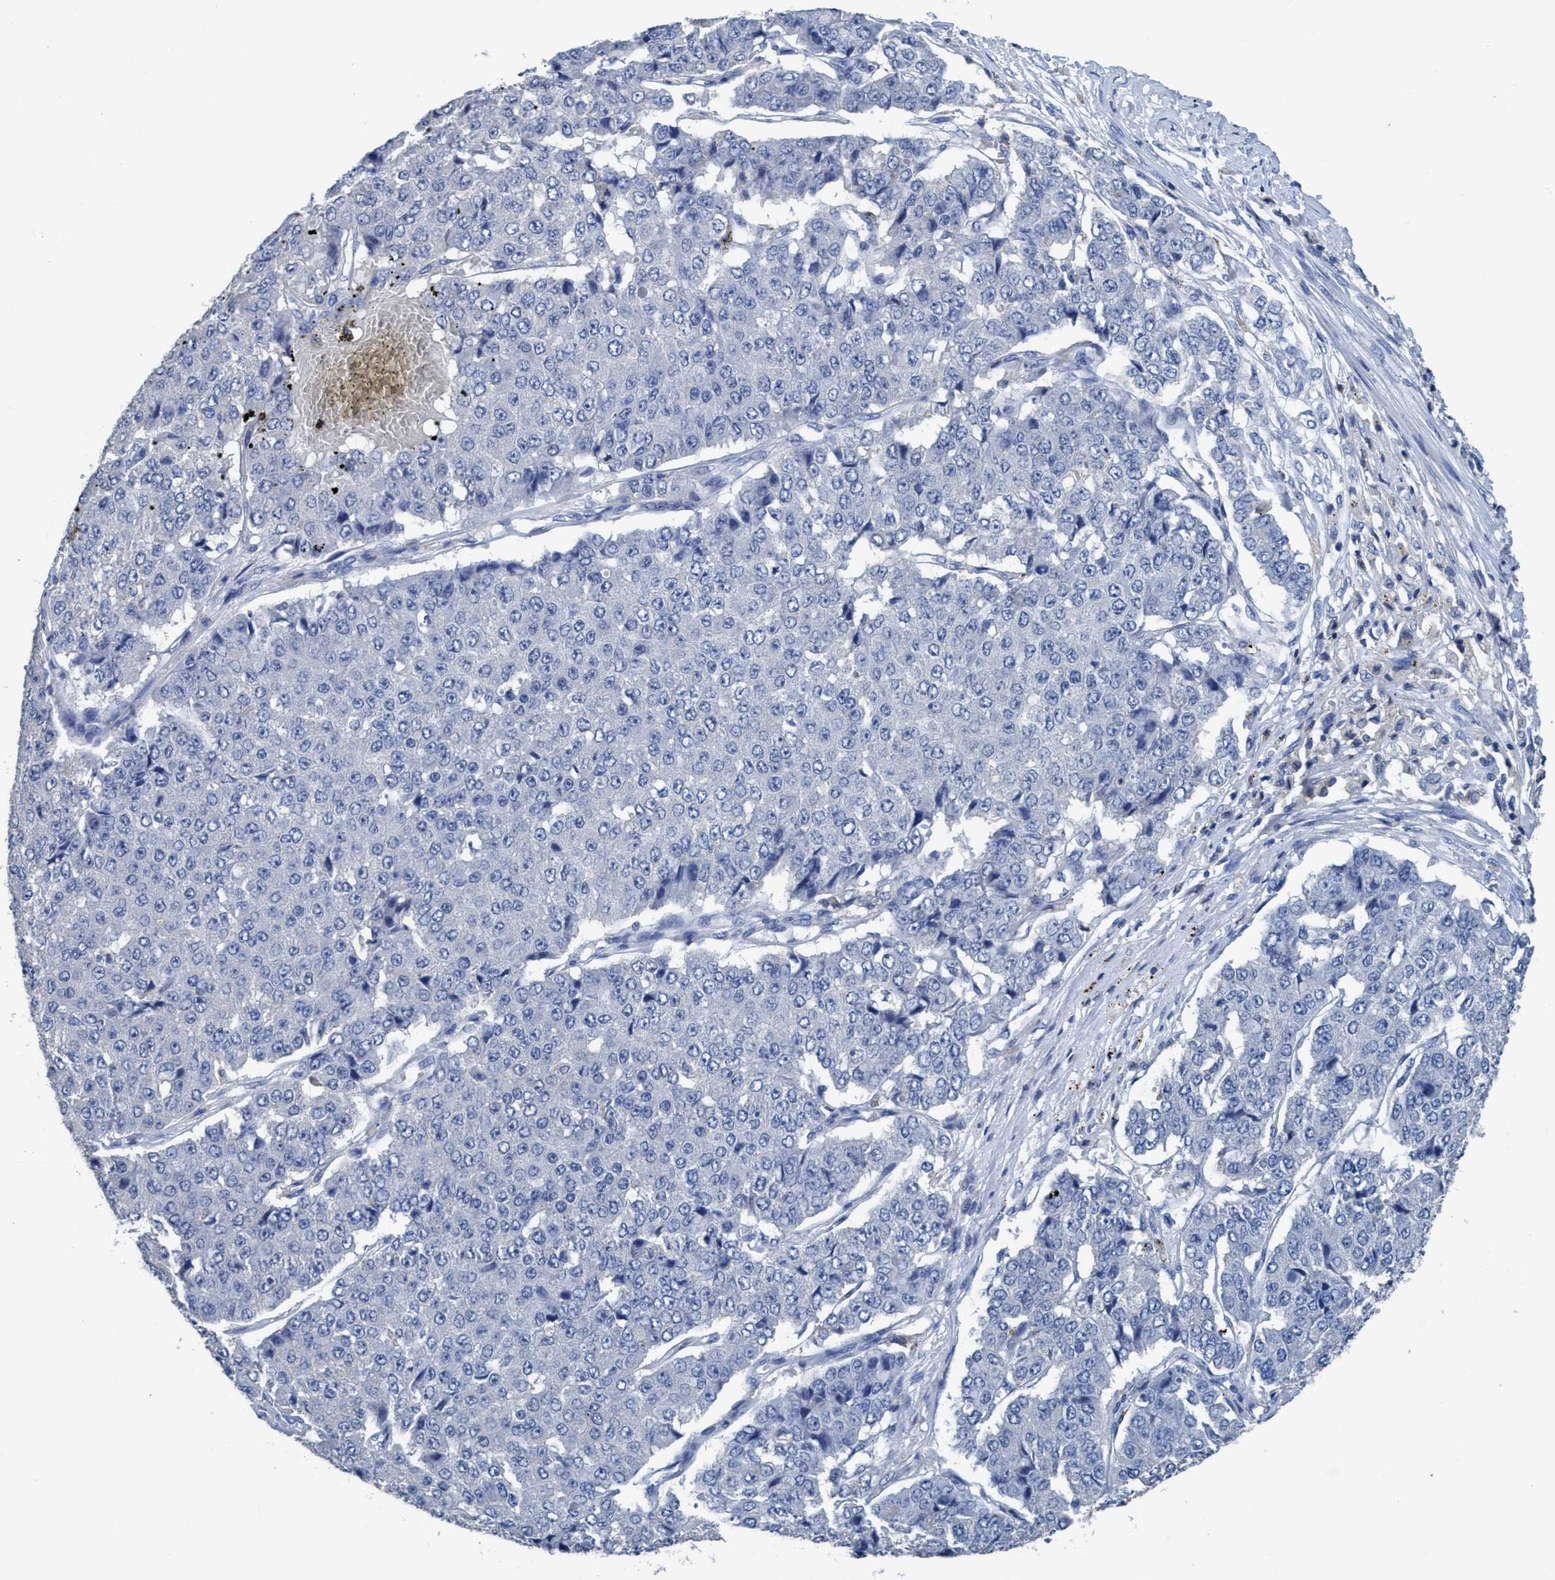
{"staining": {"intensity": "negative", "quantity": "none", "location": "none"}, "tissue": "pancreatic cancer", "cell_type": "Tumor cells", "image_type": "cancer", "snomed": [{"axis": "morphology", "description": "Adenocarcinoma, NOS"}, {"axis": "topography", "description": "Pancreas"}], "caption": "Immunohistochemical staining of human pancreatic cancer reveals no significant expression in tumor cells.", "gene": "DNAI1", "patient": {"sex": "male", "age": 50}}